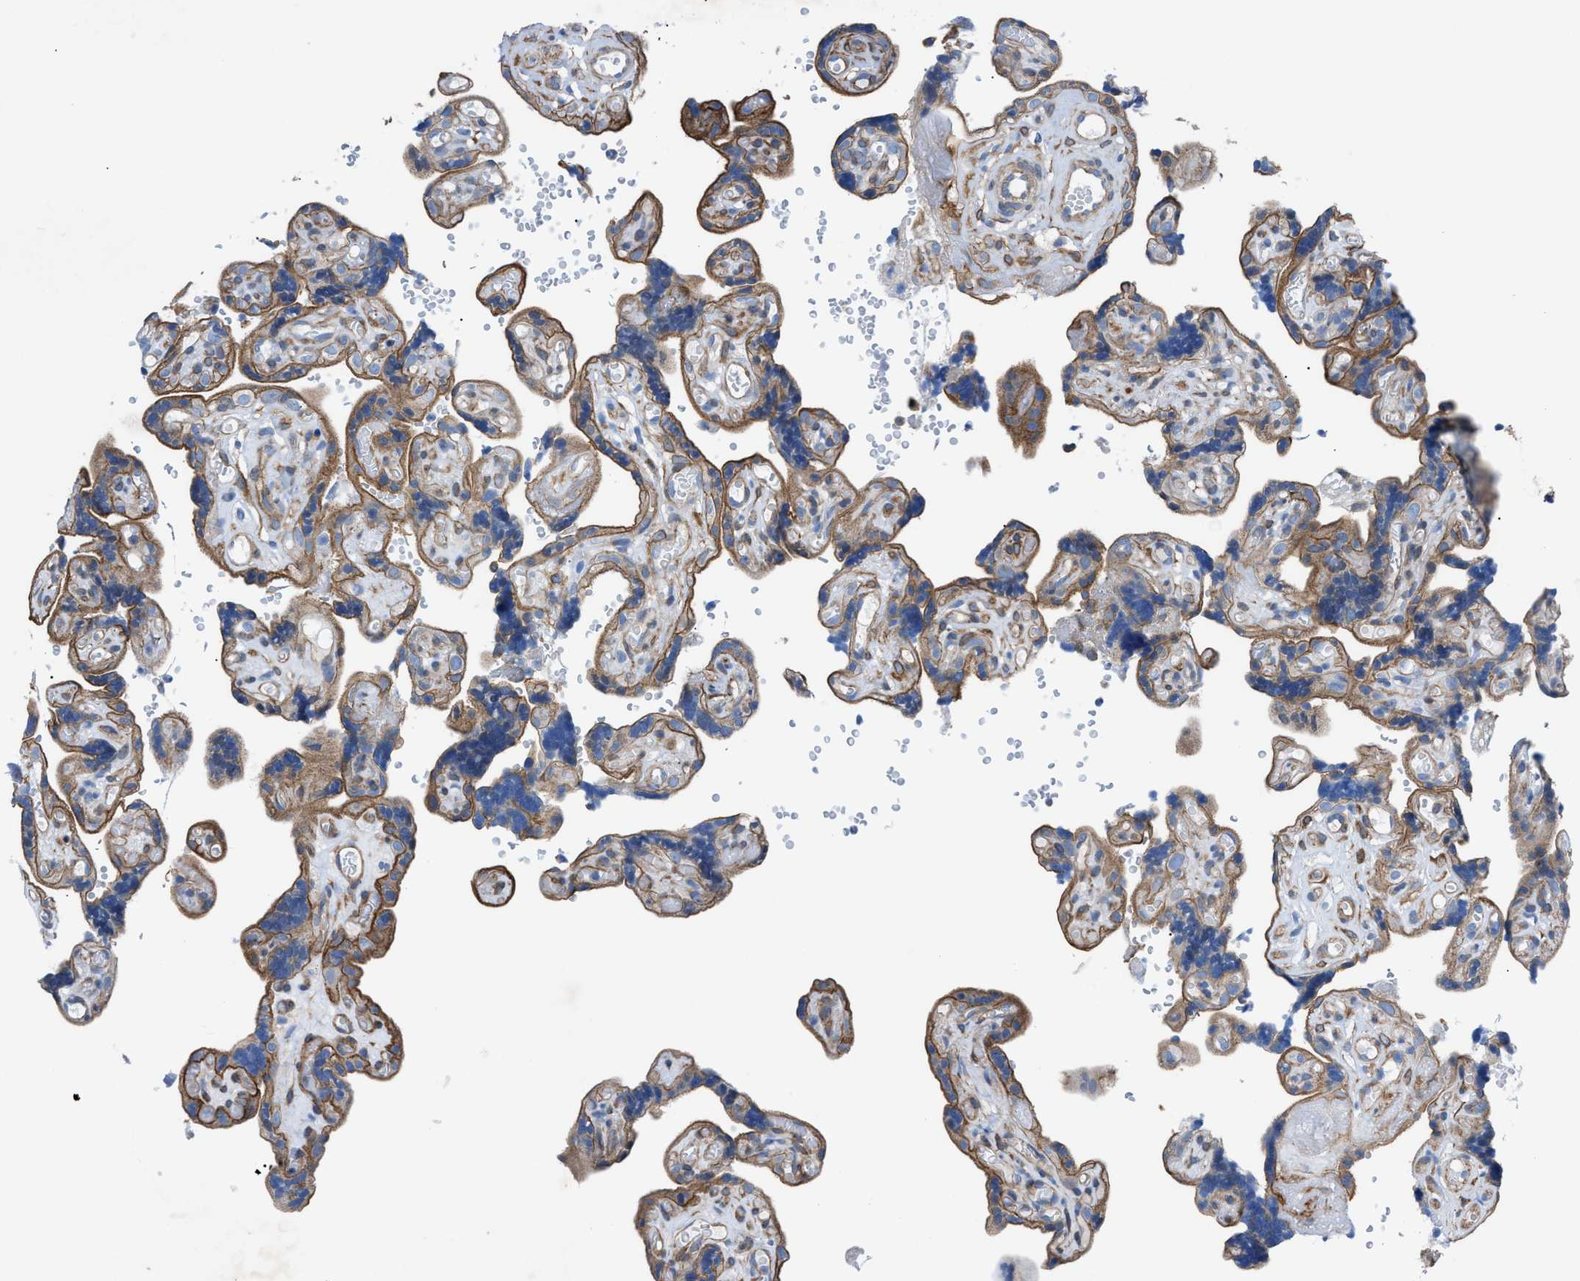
{"staining": {"intensity": "moderate", "quantity": ">75%", "location": "cytoplasmic/membranous"}, "tissue": "placenta", "cell_type": "Decidual cells", "image_type": "normal", "snomed": [{"axis": "morphology", "description": "Normal tissue, NOS"}, {"axis": "topography", "description": "Placenta"}], "caption": "IHC of normal placenta exhibits medium levels of moderate cytoplasmic/membranous staining in about >75% of decidual cells. Nuclei are stained in blue.", "gene": "DMAC1", "patient": {"sex": "female", "age": 30}}